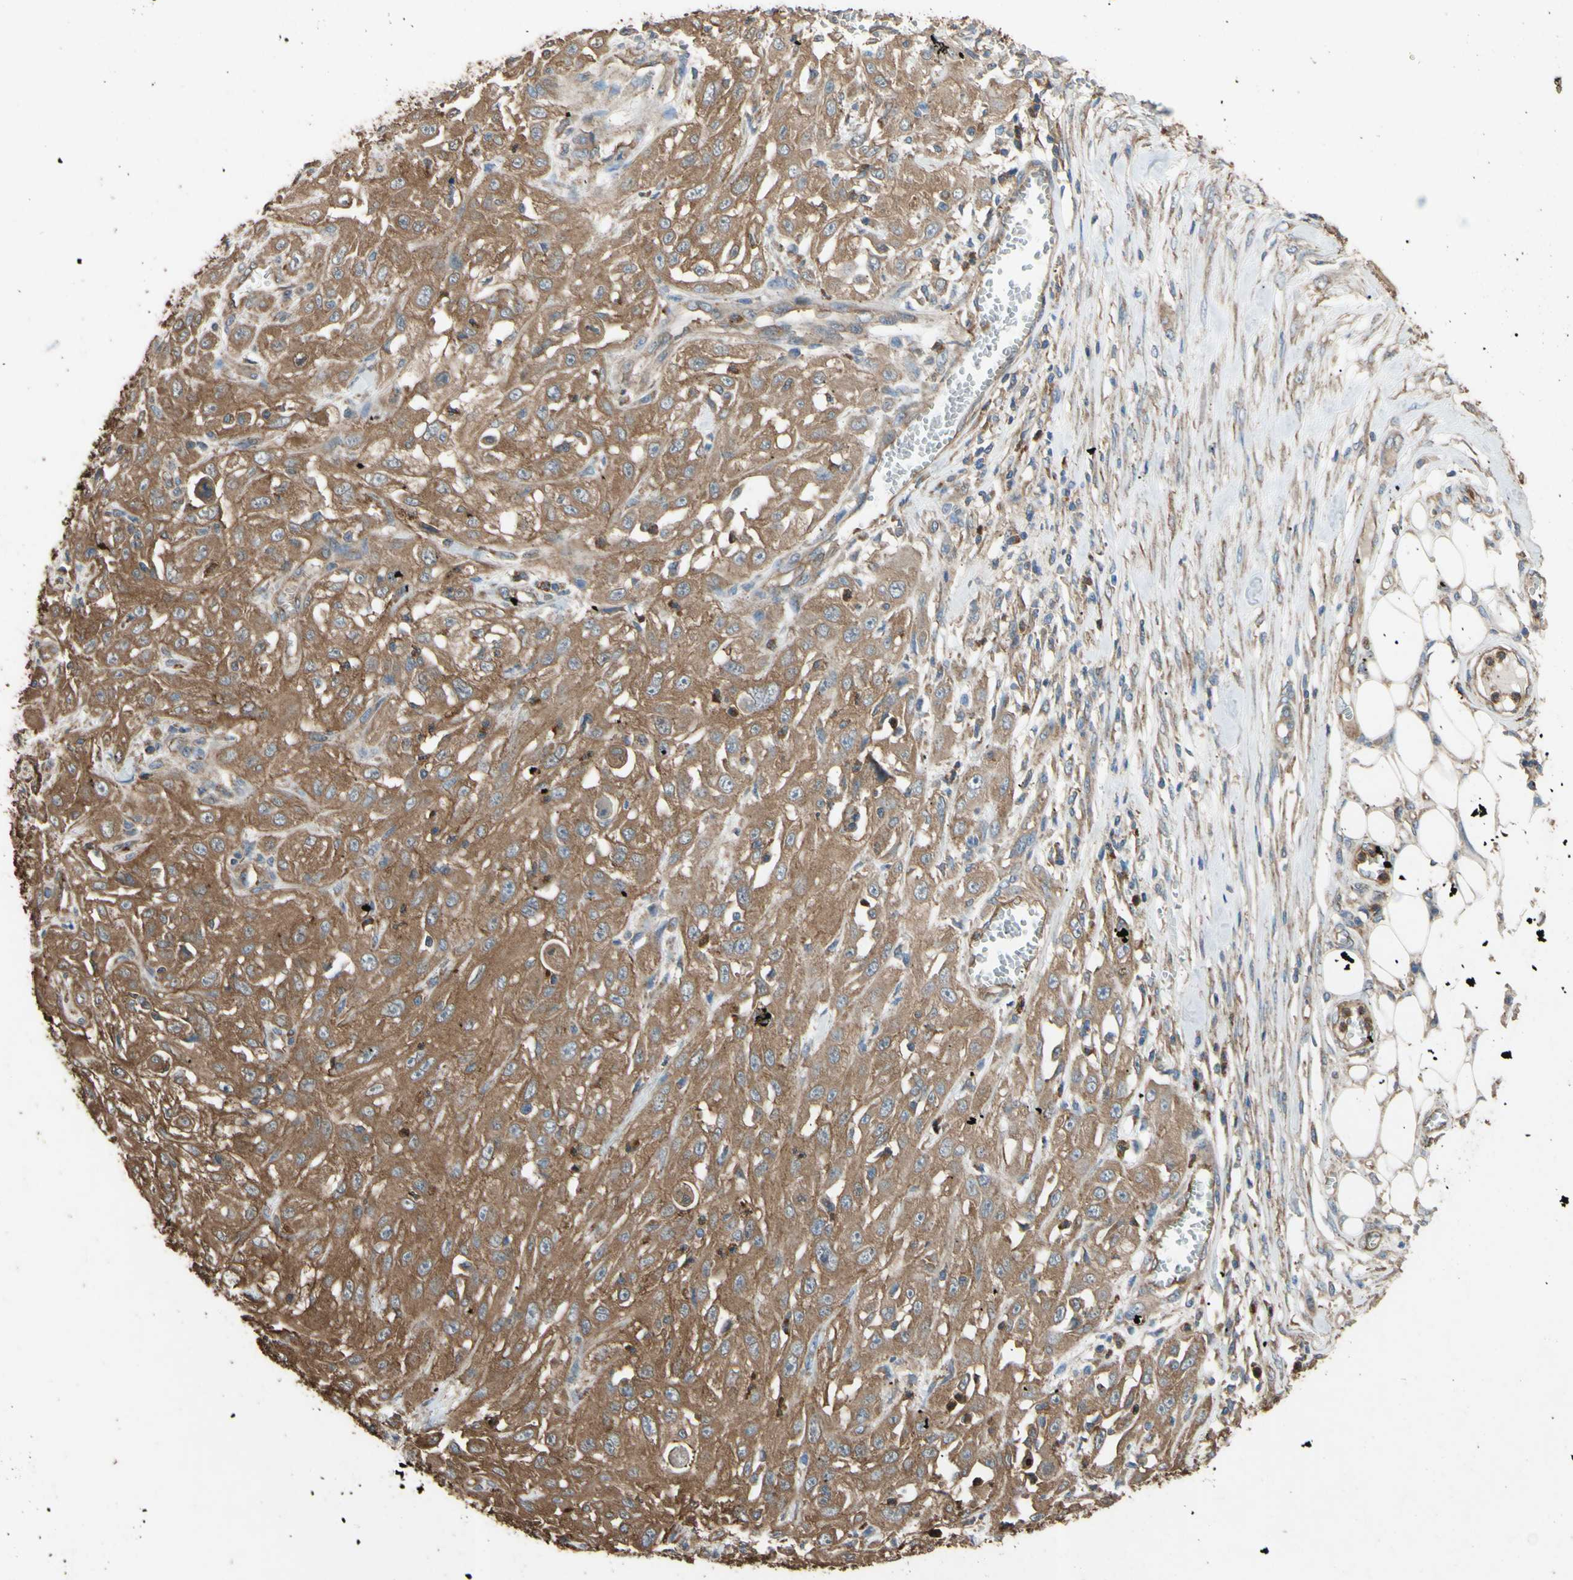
{"staining": {"intensity": "strong", "quantity": ">75%", "location": "cytoplasmic/membranous"}, "tissue": "skin cancer", "cell_type": "Tumor cells", "image_type": "cancer", "snomed": [{"axis": "morphology", "description": "Squamous cell carcinoma, NOS"}, {"axis": "morphology", "description": "Squamous cell carcinoma, metastatic, NOS"}, {"axis": "topography", "description": "Skin"}, {"axis": "topography", "description": "Lymph node"}], "caption": "The micrograph reveals staining of squamous cell carcinoma (skin), revealing strong cytoplasmic/membranous protein positivity (brown color) within tumor cells. The protein is stained brown, and the nuclei are stained in blue (DAB (3,3'-diaminobenzidine) IHC with brightfield microscopy, high magnification).", "gene": "CTTN", "patient": {"sex": "male", "age": 75}}